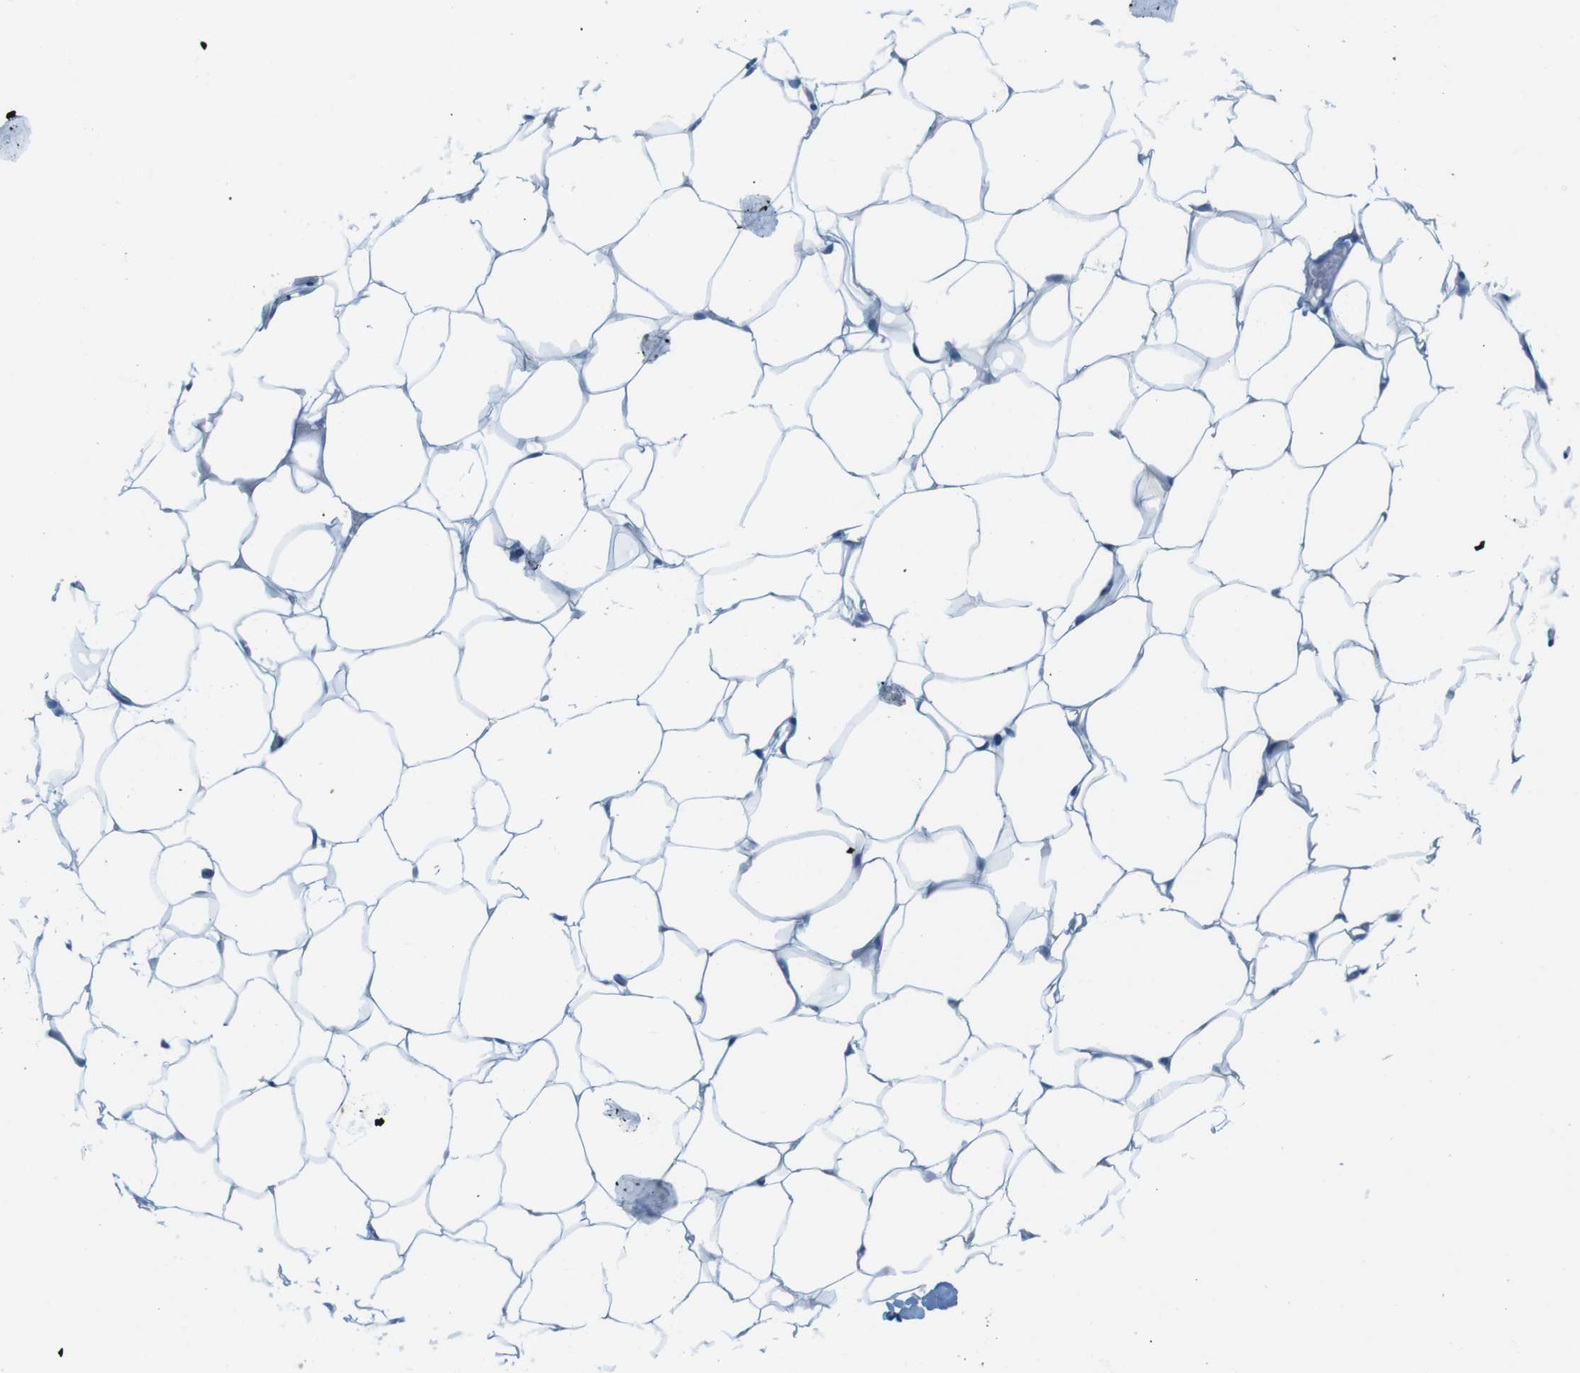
{"staining": {"intensity": "negative", "quantity": "none", "location": "none"}, "tissue": "adipose tissue", "cell_type": "Adipocytes", "image_type": "normal", "snomed": [{"axis": "morphology", "description": "Normal tissue, NOS"}, {"axis": "topography", "description": "Breast"}, {"axis": "topography", "description": "Adipose tissue"}], "caption": "Unremarkable adipose tissue was stained to show a protein in brown. There is no significant positivity in adipocytes. The staining is performed using DAB brown chromogen with nuclei counter-stained in using hematoxylin.", "gene": "TES", "patient": {"sex": "female", "age": 25}}